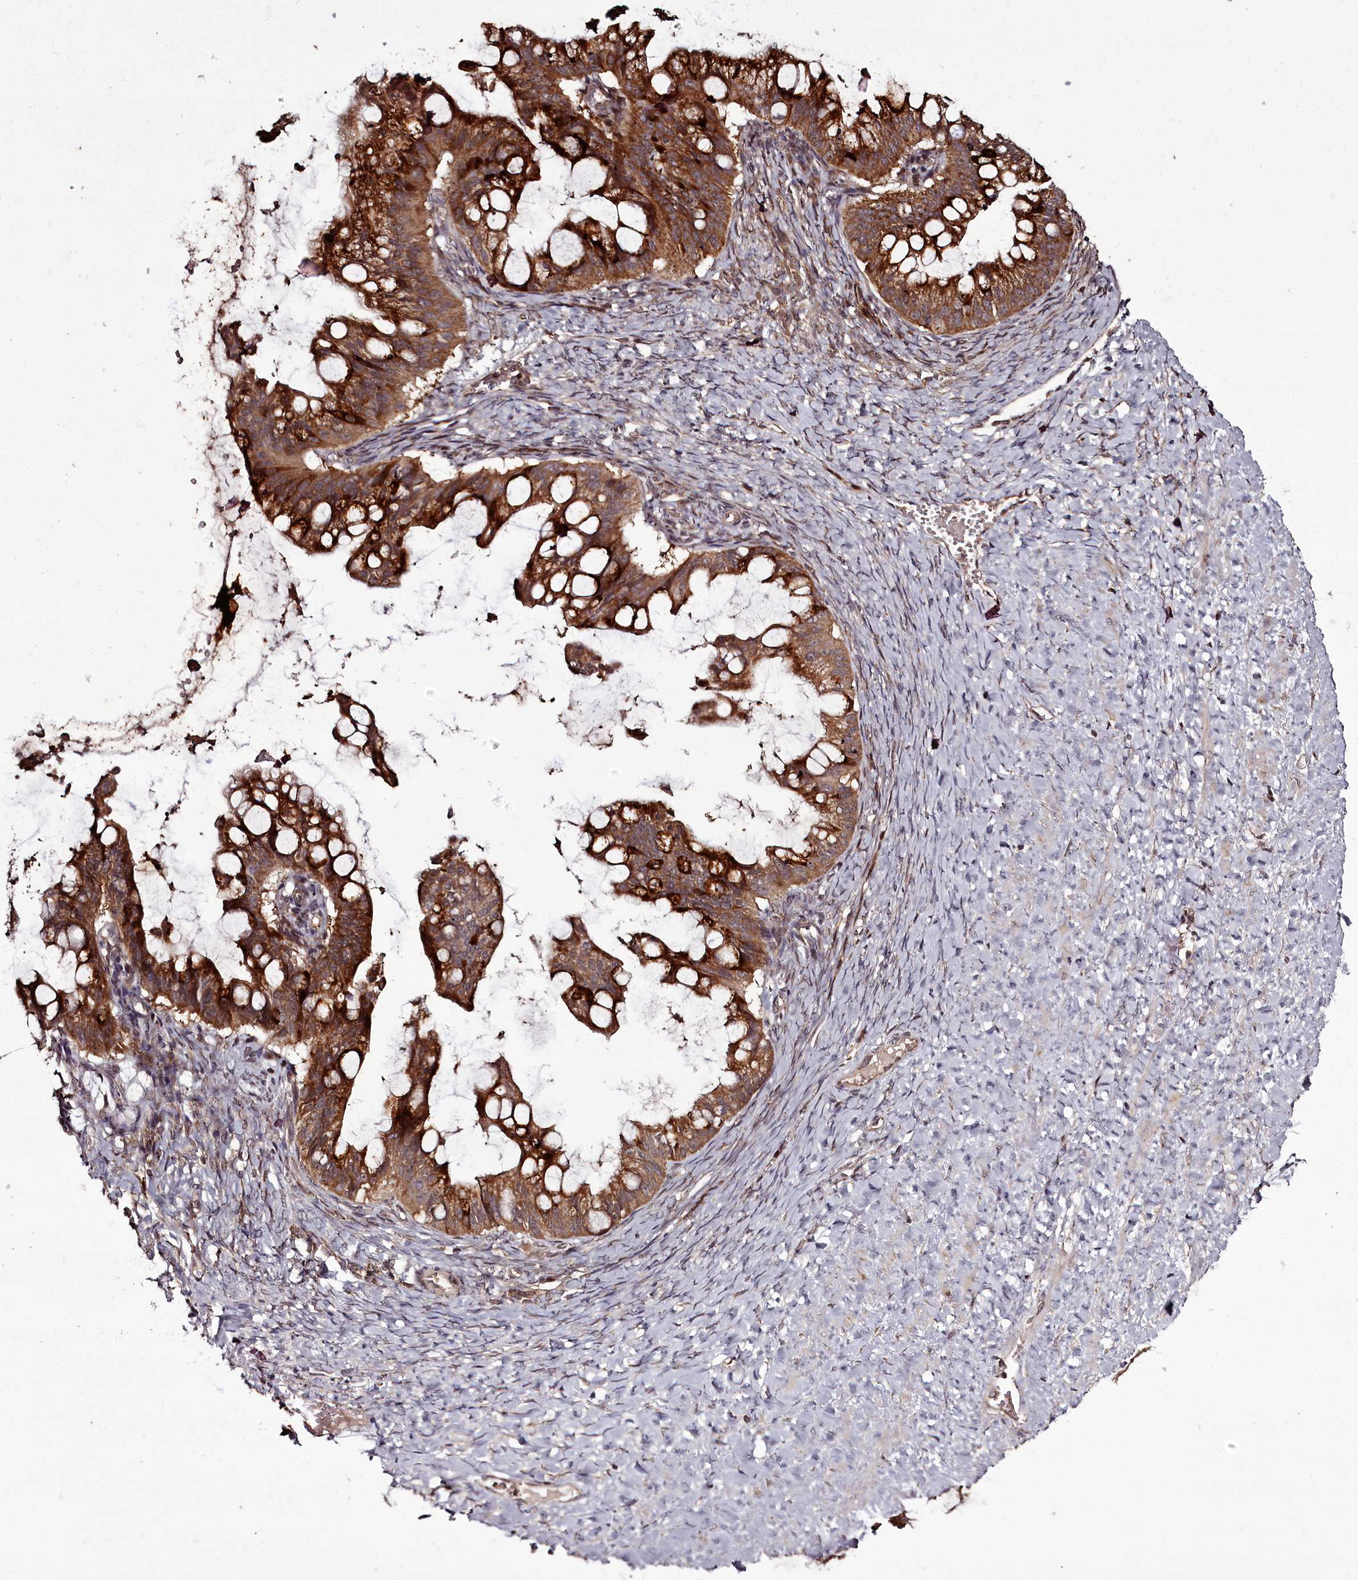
{"staining": {"intensity": "strong", "quantity": ">75%", "location": "cytoplasmic/membranous"}, "tissue": "ovarian cancer", "cell_type": "Tumor cells", "image_type": "cancer", "snomed": [{"axis": "morphology", "description": "Cystadenocarcinoma, mucinous, NOS"}, {"axis": "topography", "description": "Ovary"}], "caption": "Immunohistochemistry (IHC) (DAB) staining of human ovarian cancer demonstrates strong cytoplasmic/membranous protein staining in approximately >75% of tumor cells. The staining is performed using DAB (3,3'-diaminobenzidine) brown chromogen to label protein expression. The nuclei are counter-stained blue using hematoxylin.", "gene": "PCBP2", "patient": {"sex": "female", "age": 73}}